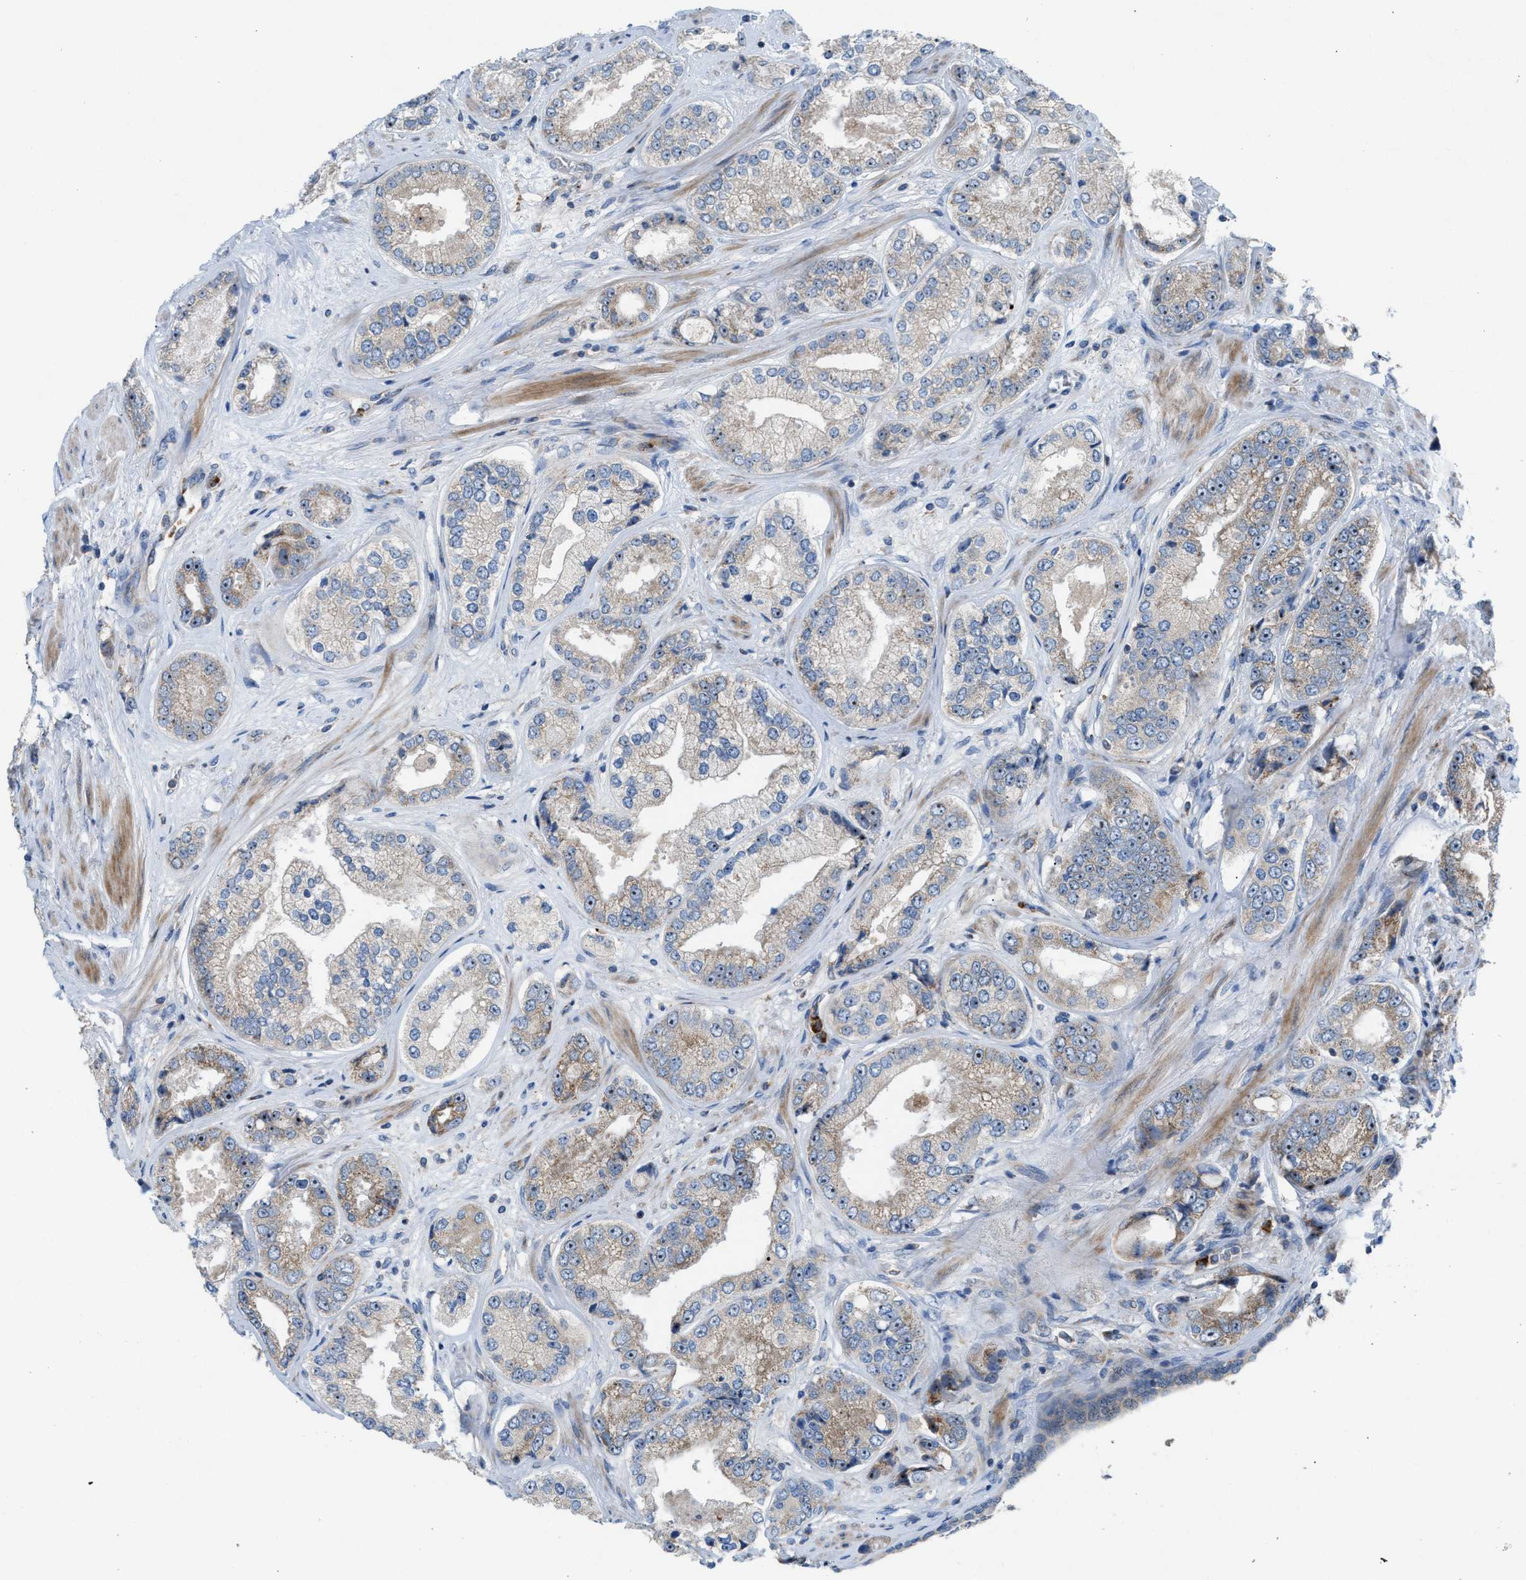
{"staining": {"intensity": "moderate", "quantity": "<25%", "location": "cytoplasmic/membranous,nuclear"}, "tissue": "prostate cancer", "cell_type": "Tumor cells", "image_type": "cancer", "snomed": [{"axis": "morphology", "description": "Adenocarcinoma, High grade"}, {"axis": "topography", "description": "Prostate"}], "caption": "Protein staining demonstrates moderate cytoplasmic/membranous and nuclear expression in about <25% of tumor cells in prostate cancer. Nuclei are stained in blue.", "gene": "TPH1", "patient": {"sex": "male", "age": 61}}